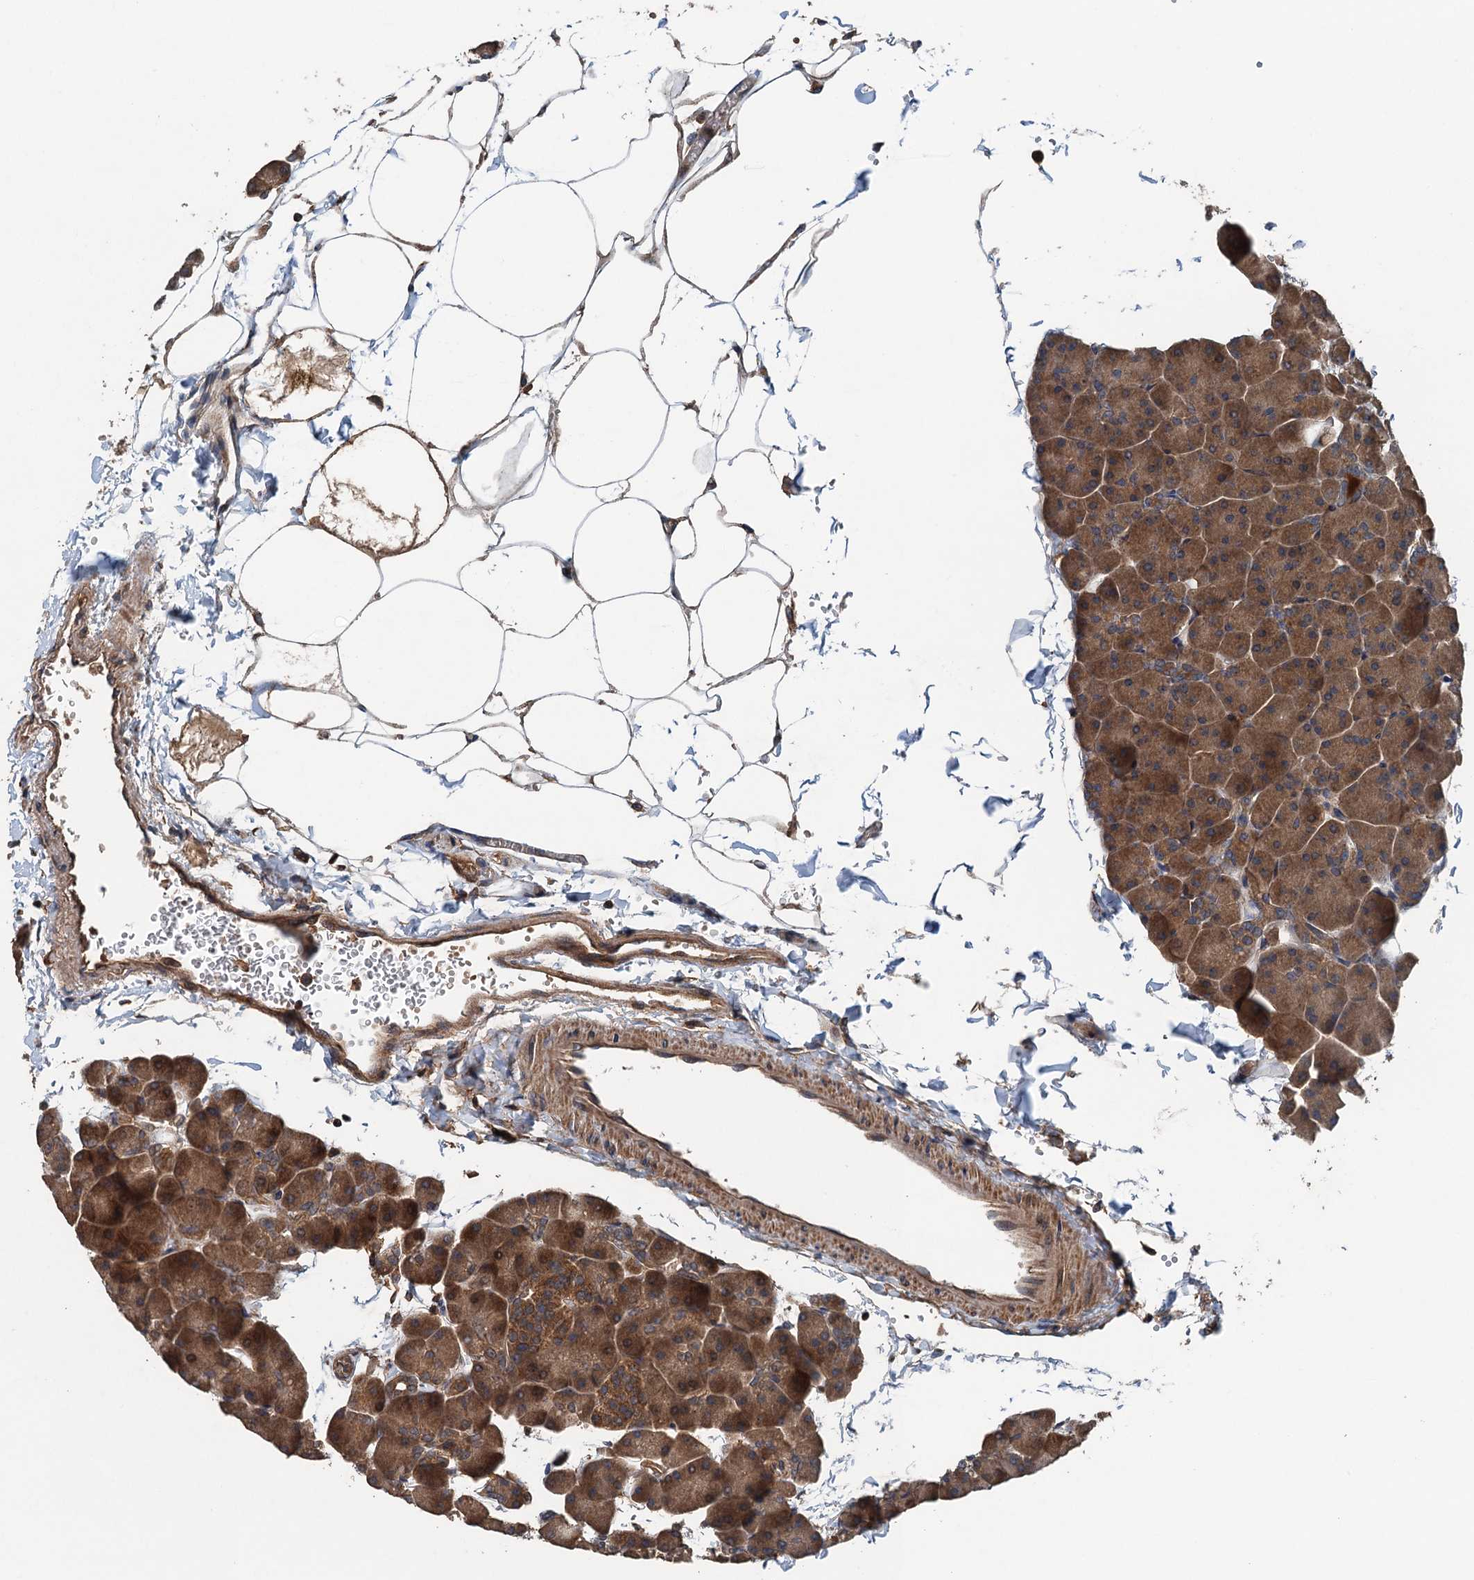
{"staining": {"intensity": "strong", "quantity": ">75%", "location": "cytoplasmic/membranous"}, "tissue": "pancreas", "cell_type": "Exocrine glandular cells", "image_type": "normal", "snomed": [{"axis": "morphology", "description": "Normal tissue, NOS"}, {"axis": "topography", "description": "Pancreas"}], "caption": "A photomicrograph of pancreas stained for a protein demonstrates strong cytoplasmic/membranous brown staining in exocrine glandular cells. (DAB IHC, brown staining for protein, blue staining for nuclei).", "gene": "BORCS5", "patient": {"sex": "male", "age": 35}}